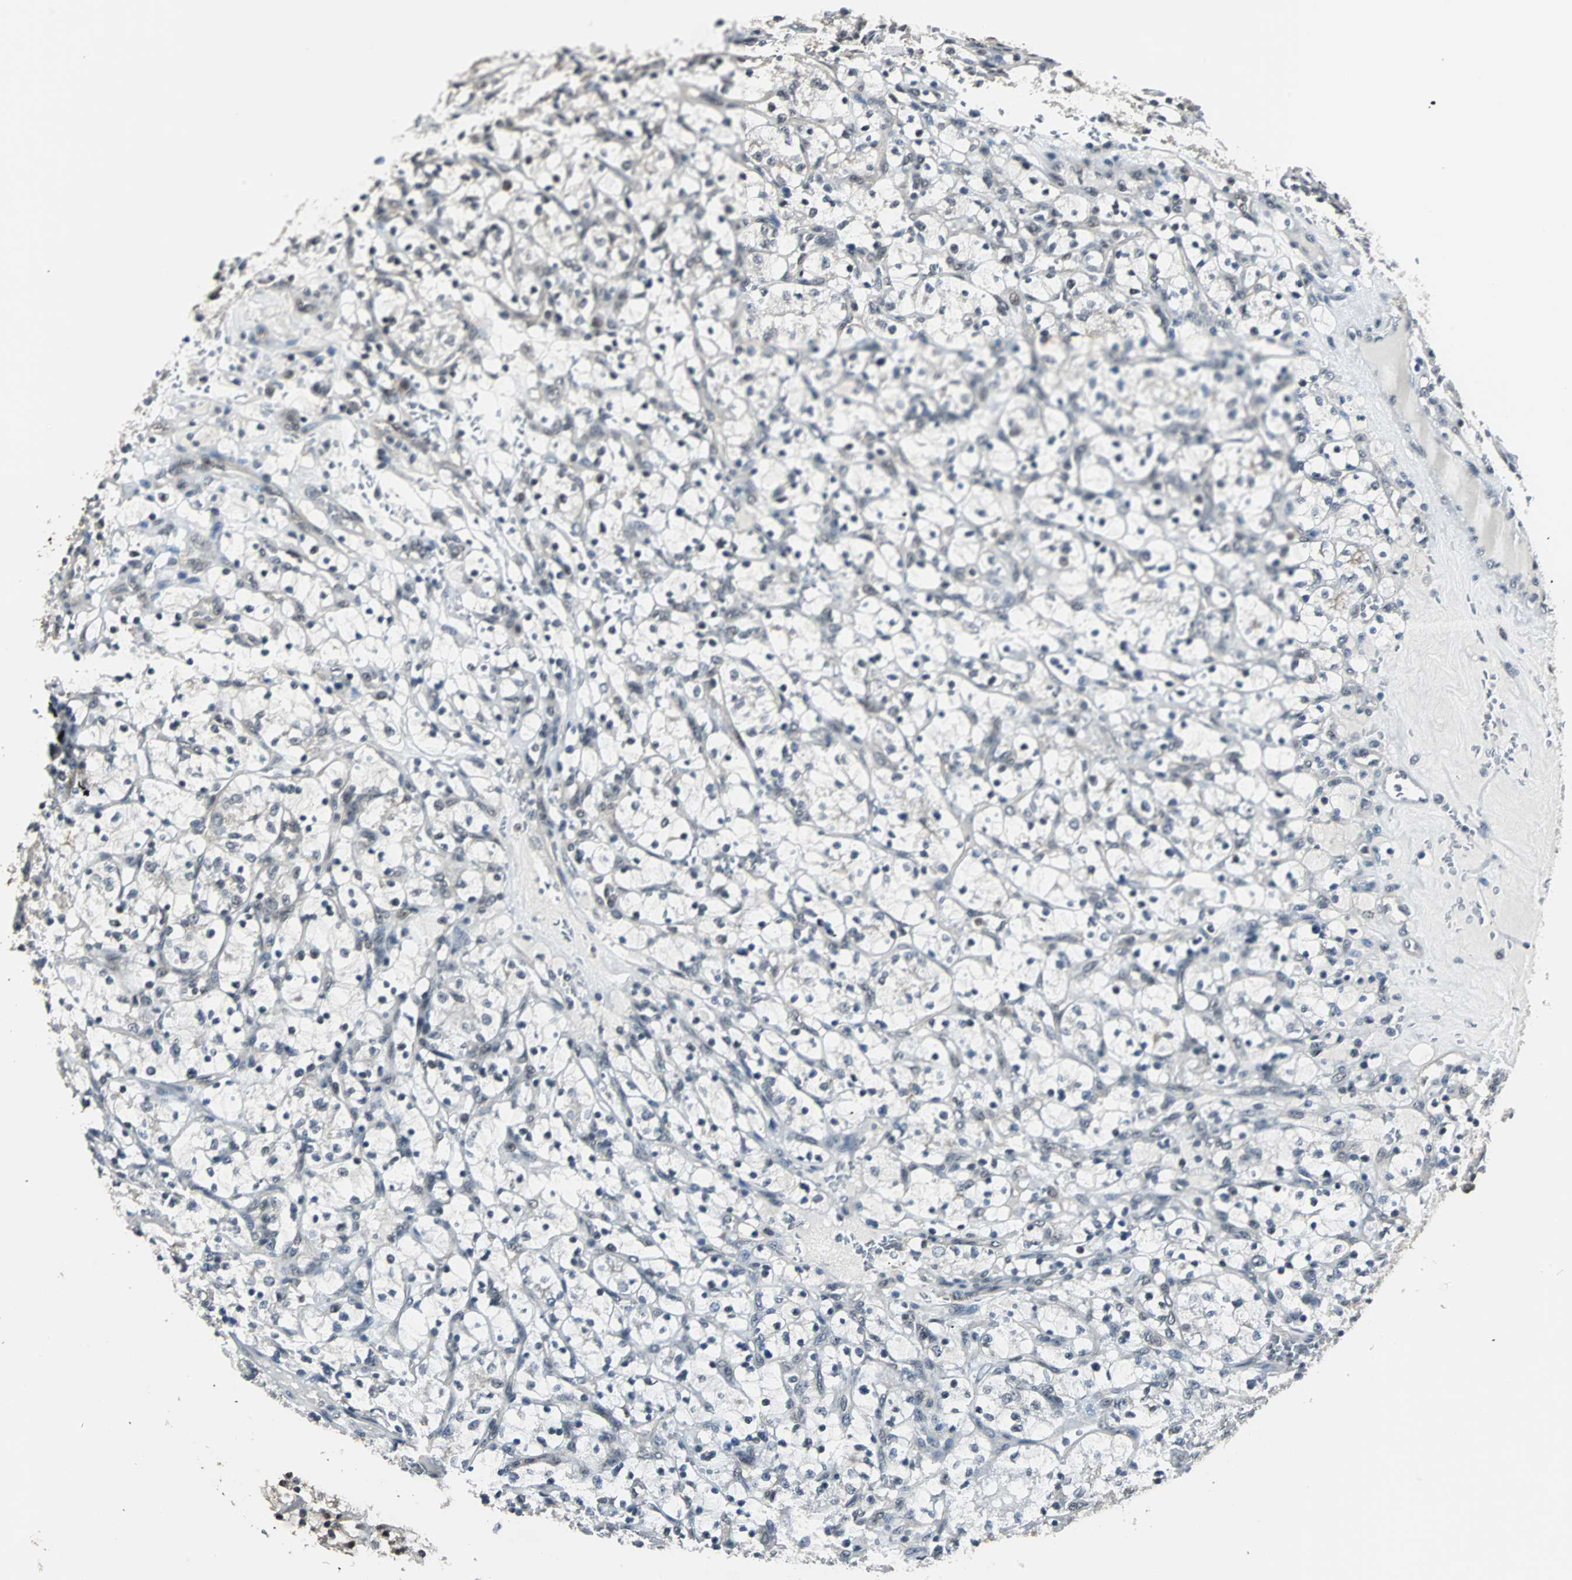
{"staining": {"intensity": "negative", "quantity": "none", "location": "none"}, "tissue": "renal cancer", "cell_type": "Tumor cells", "image_type": "cancer", "snomed": [{"axis": "morphology", "description": "Adenocarcinoma, NOS"}, {"axis": "topography", "description": "Kidney"}], "caption": "High power microscopy histopathology image of an IHC image of renal cancer (adenocarcinoma), revealing no significant staining in tumor cells.", "gene": "MKX", "patient": {"sex": "female", "age": 69}}